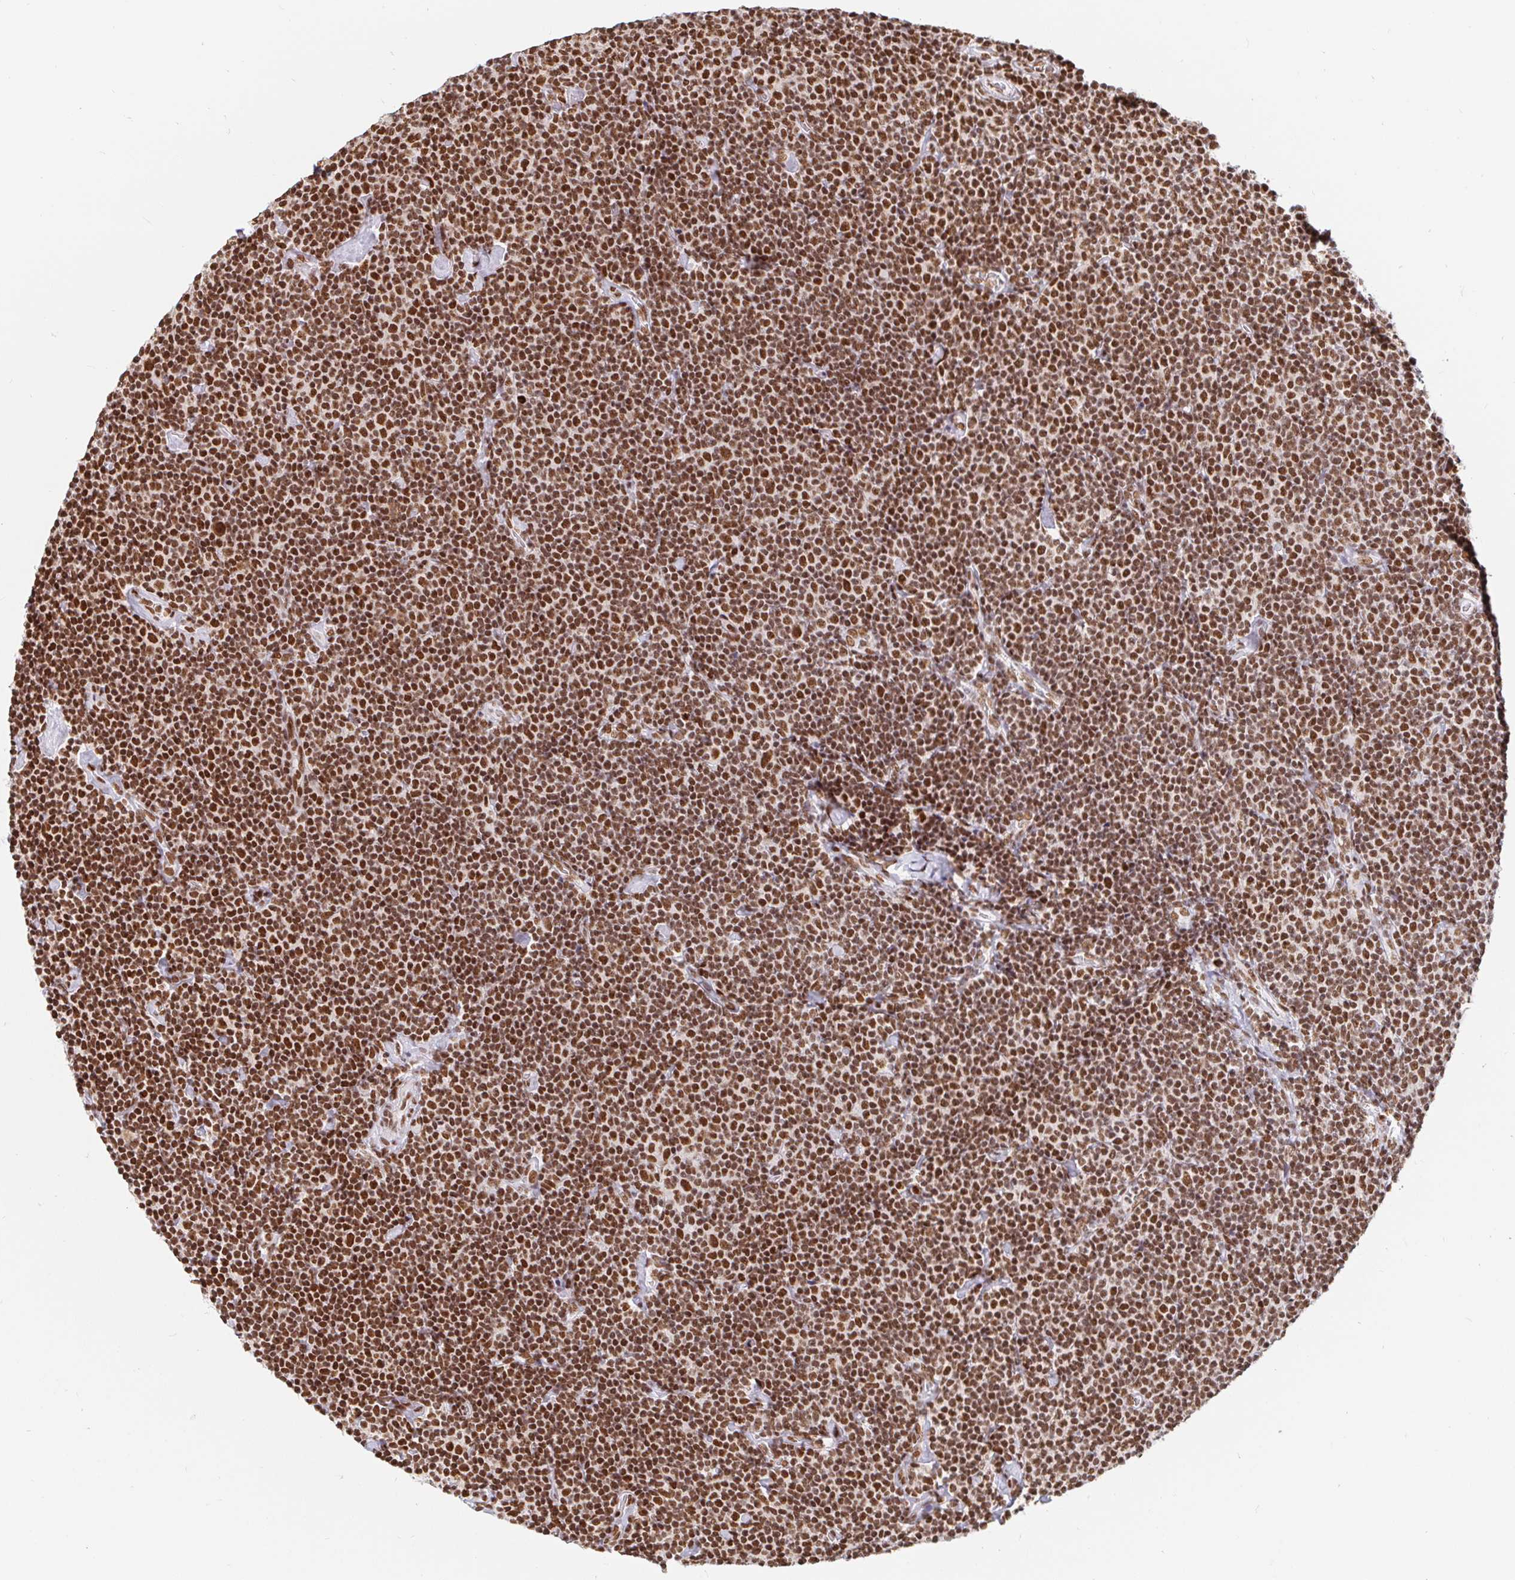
{"staining": {"intensity": "moderate", "quantity": ">75%", "location": "nuclear"}, "tissue": "lymphoma", "cell_type": "Tumor cells", "image_type": "cancer", "snomed": [{"axis": "morphology", "description": "Malignant lymphoma, non-Hodgkin's type, Low grade"}, {"axis": "topography", "description": "Lymph node"}], "caption": "Immunohistochemistry of human low-grade malignant lymphoma, non-Hodgkin's type shows medium levels of moderate nuclear expression in about >75% of tumor cells.", "gene": "RBMX", "patient": {"sex": "male", "age": 81}}